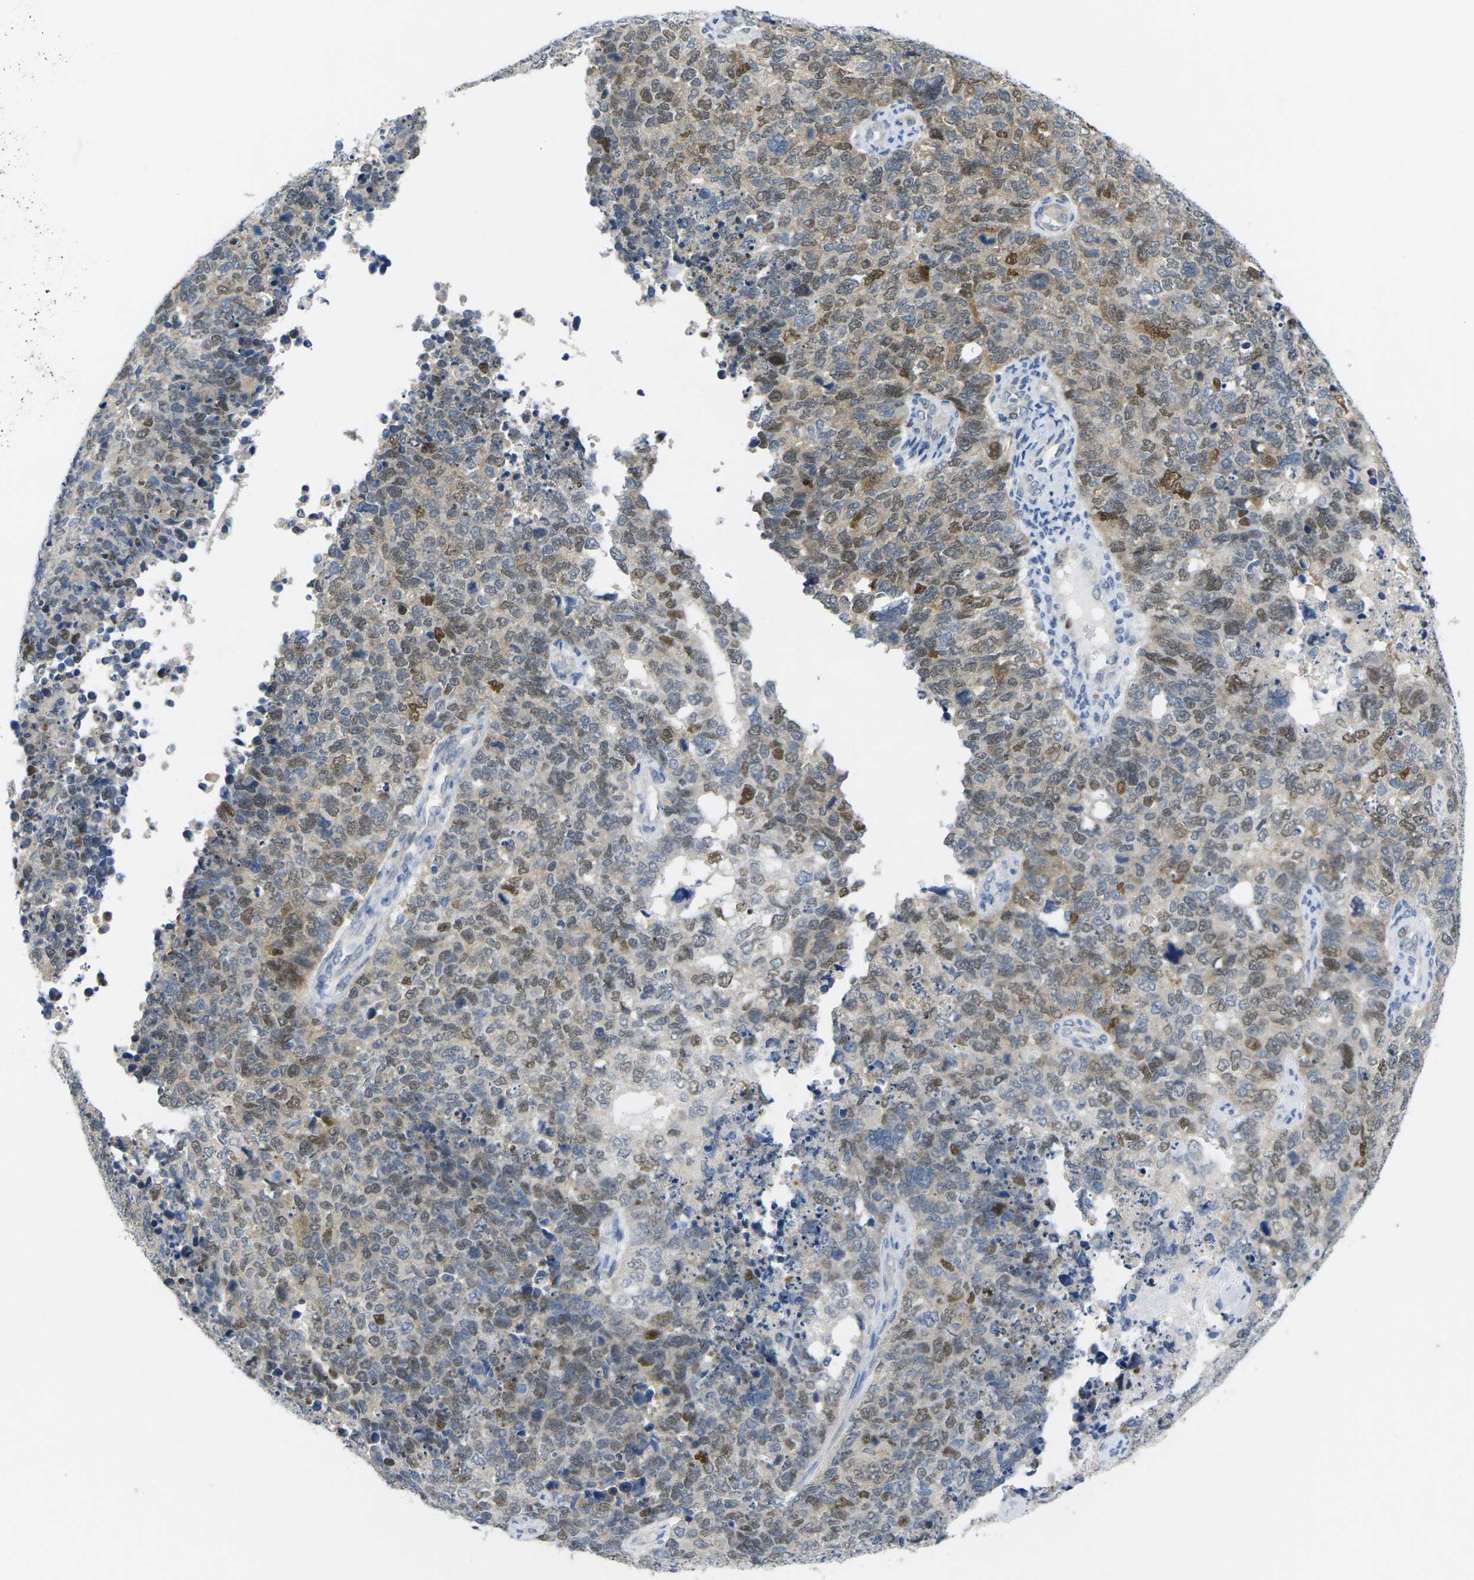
{"staining": {"intensity": "moderate", "quantity": ">75%", "location": "nuclear"}, "tissue": "cervical cancer", "cell_type": "Tumor cells", "image_type": "cancer", "snomed": [{"axis": "morphology", "description": "Squamous cell carcinoma, NOS"}, {"axis": "topography", "description": "Cervix"}], "caption": "Cervical cancer stained with a brown dye displays moderate nuclear positive staining in about >75% of tumor cells.", "gene": "CDK2", "patient": {"sex": "female", "age": 63}}